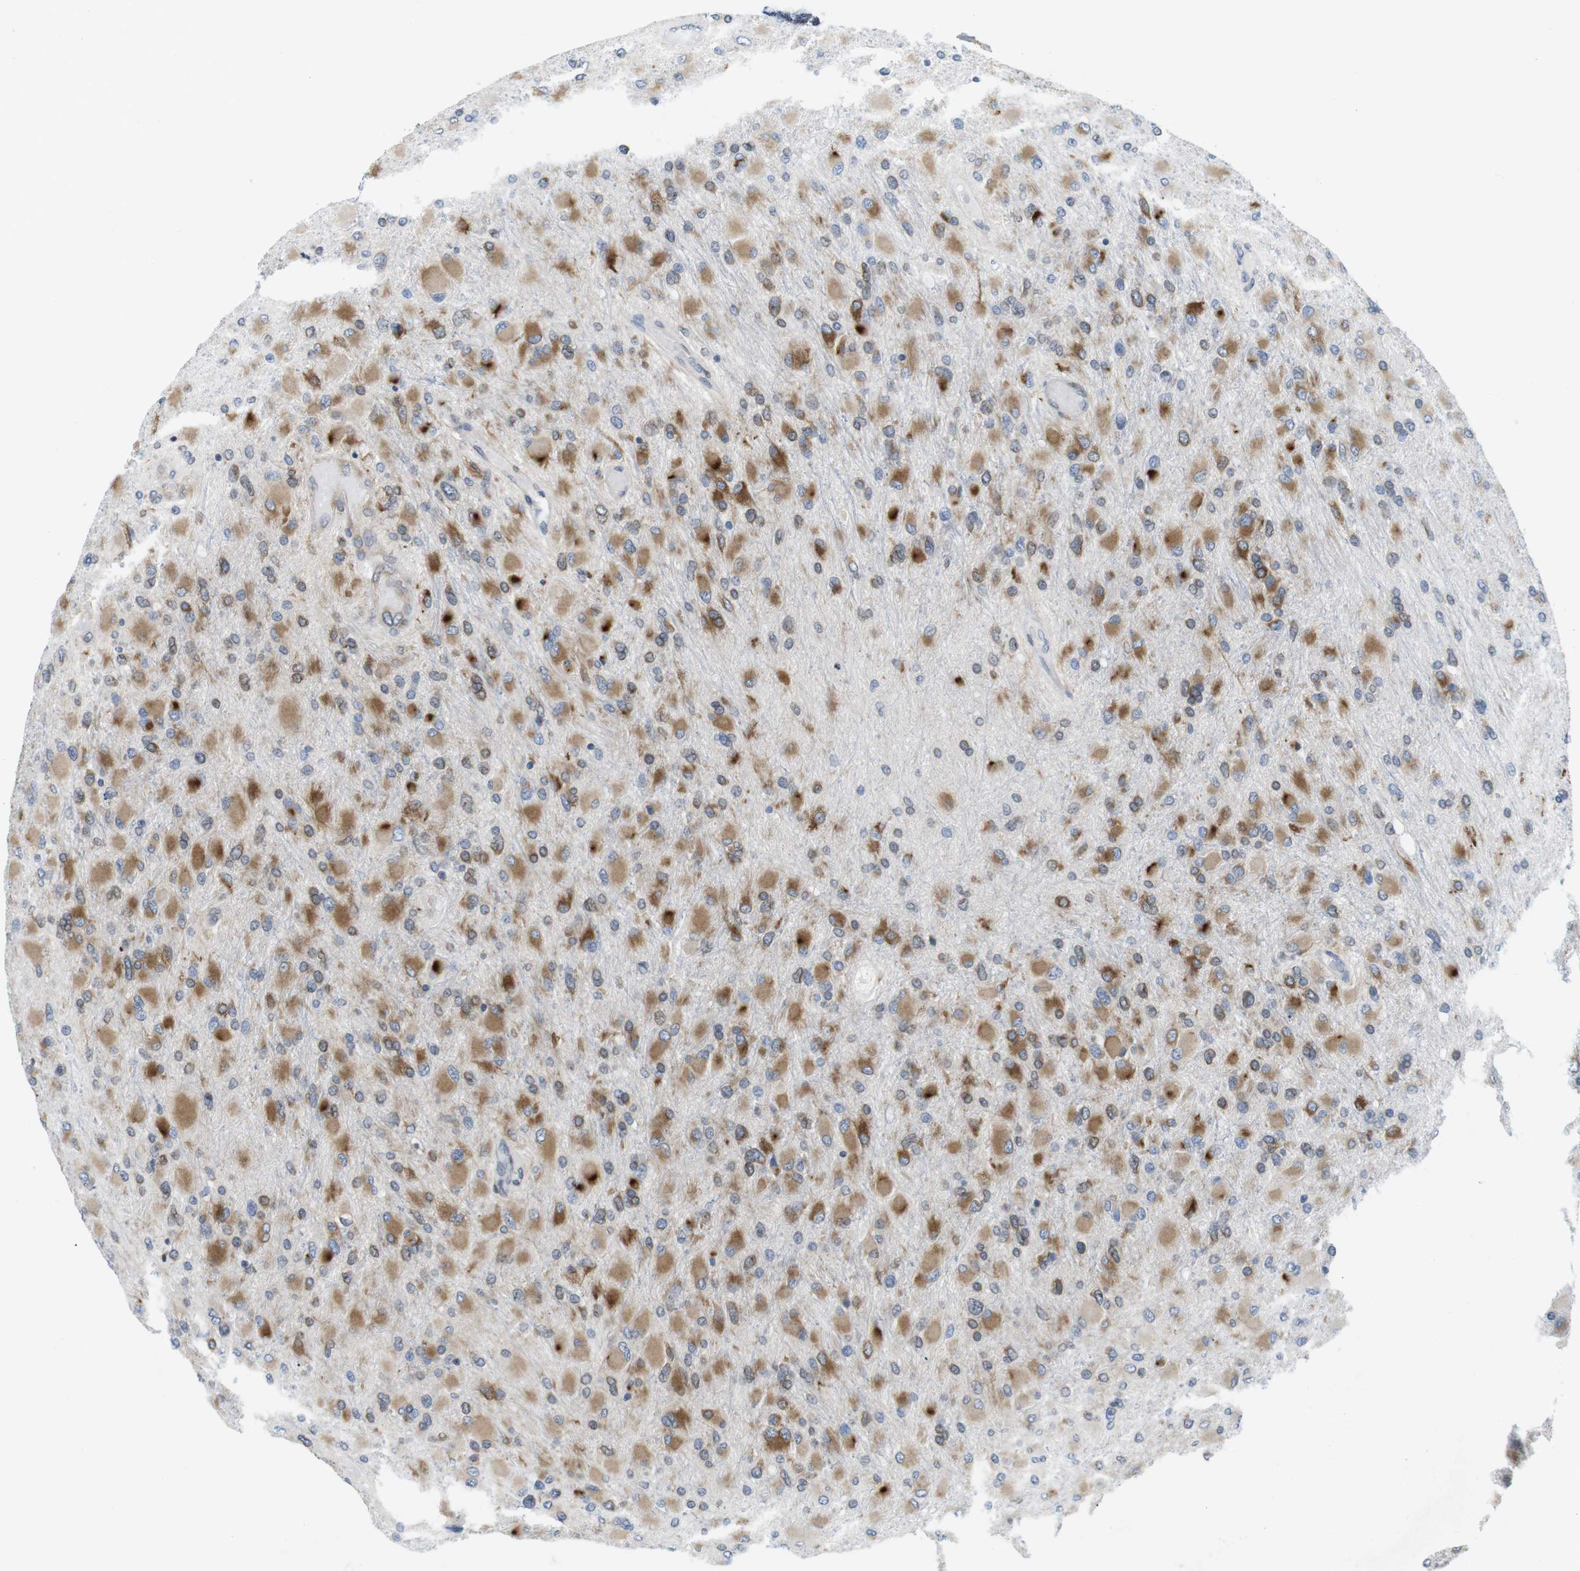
{"staining": {"intensity": "moderate", "quantity": ">75%", "location": "cytoplasmic/membranous"}, "tissue": "glioma", "cell_type": "Tumor cells", "image_type": "cancer", "snomed": [{"axis": "morphology", "description": "Glioma, malignant, High grade"}, {"axis": "topography", "description": "Cerebral cortex"}], "caption": "The histopathology image exhibits immunohistochemical staining of glioma. There is moderate cytoplasmic/membranous staining is identified in approximately >75% of tumor cells.", "gene": "ERGIC3", "patient": {"sex": "female", "age": 36}}